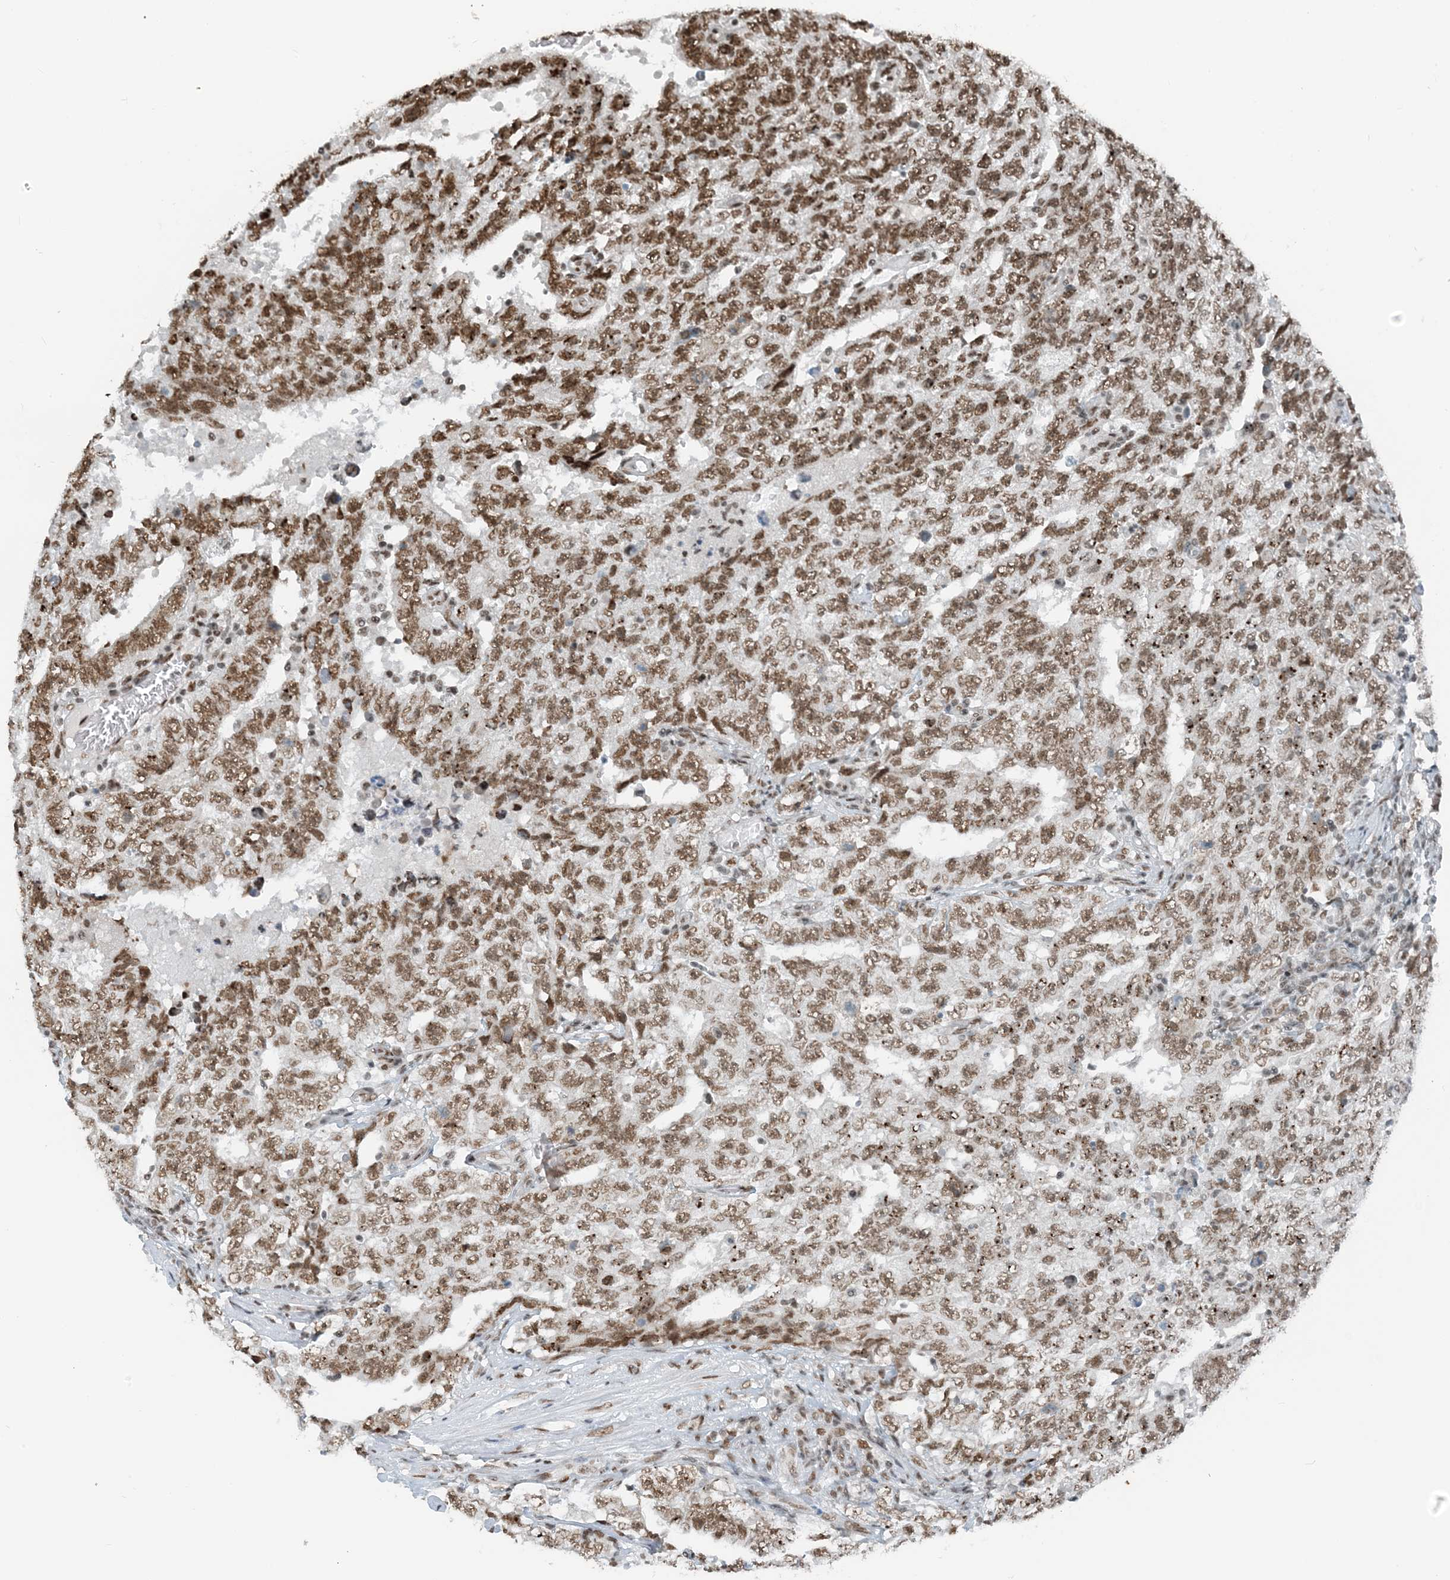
{"staining": {"intensity": "moderate", "quantity": ">75%", "location": "nuclear"}, "tissue": "testis cancer", "cell_type": "Tumor cells", "image_type": "cancer", "snomed": [{"axis": "morphology", "description": "Carcinoma, Embryonal, NOS"}, {"axis": "topography", "description": "Testis"}], "caption": "A brown stain shows moderate nuclear positivity of a protein in embryonal carcinoma (testis) tumor cells.", "gene": "ZNF500", "patient": {"sex": "male", "age": 26}}